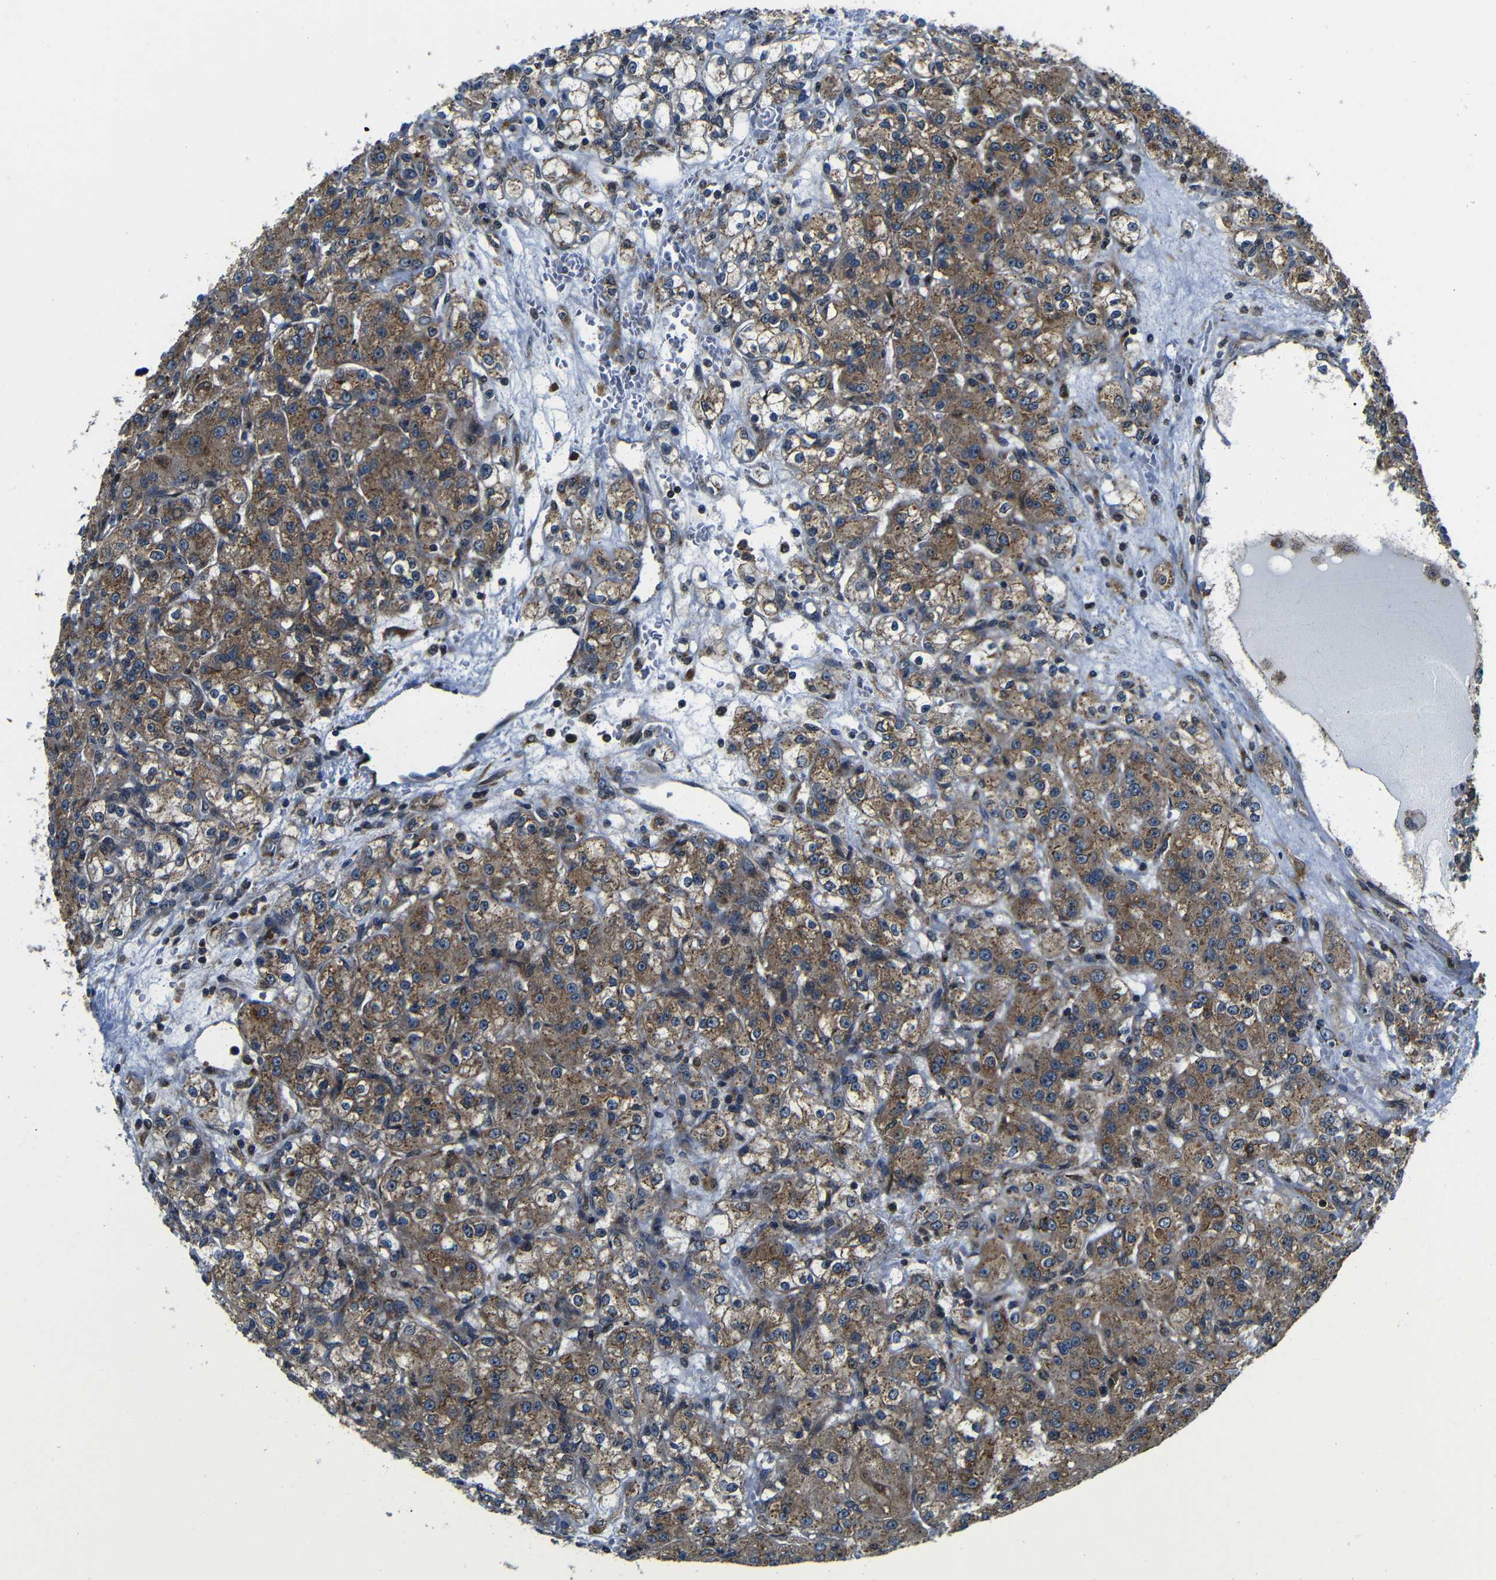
{"staining": {"intensity": "moderate", "quantity": ">75%", "location": "cytoplasmic/membranous"}, "tissue": "renal cancer", "cell_type": "Tumor cells", "image_type": "cancer", "snomed": [{"axis": "morphology", "description": "Normal tissue, NOS"}, {"axis": "morphology", "description": "Adenocarcinoma, NOS"}, {"axis": "topography", "description": "Kidney"}], "caption": "A medium amount of moderate cytoplasmic/membranous expression is appreciated in about >75% of tumor cells in renal cancer (adenocarcinoma) tissue. The protein is shown in brown color, while the nuclei are stained blue.", "gene": "ABCE1", "patient": {"sex": "male", "age": 61}}